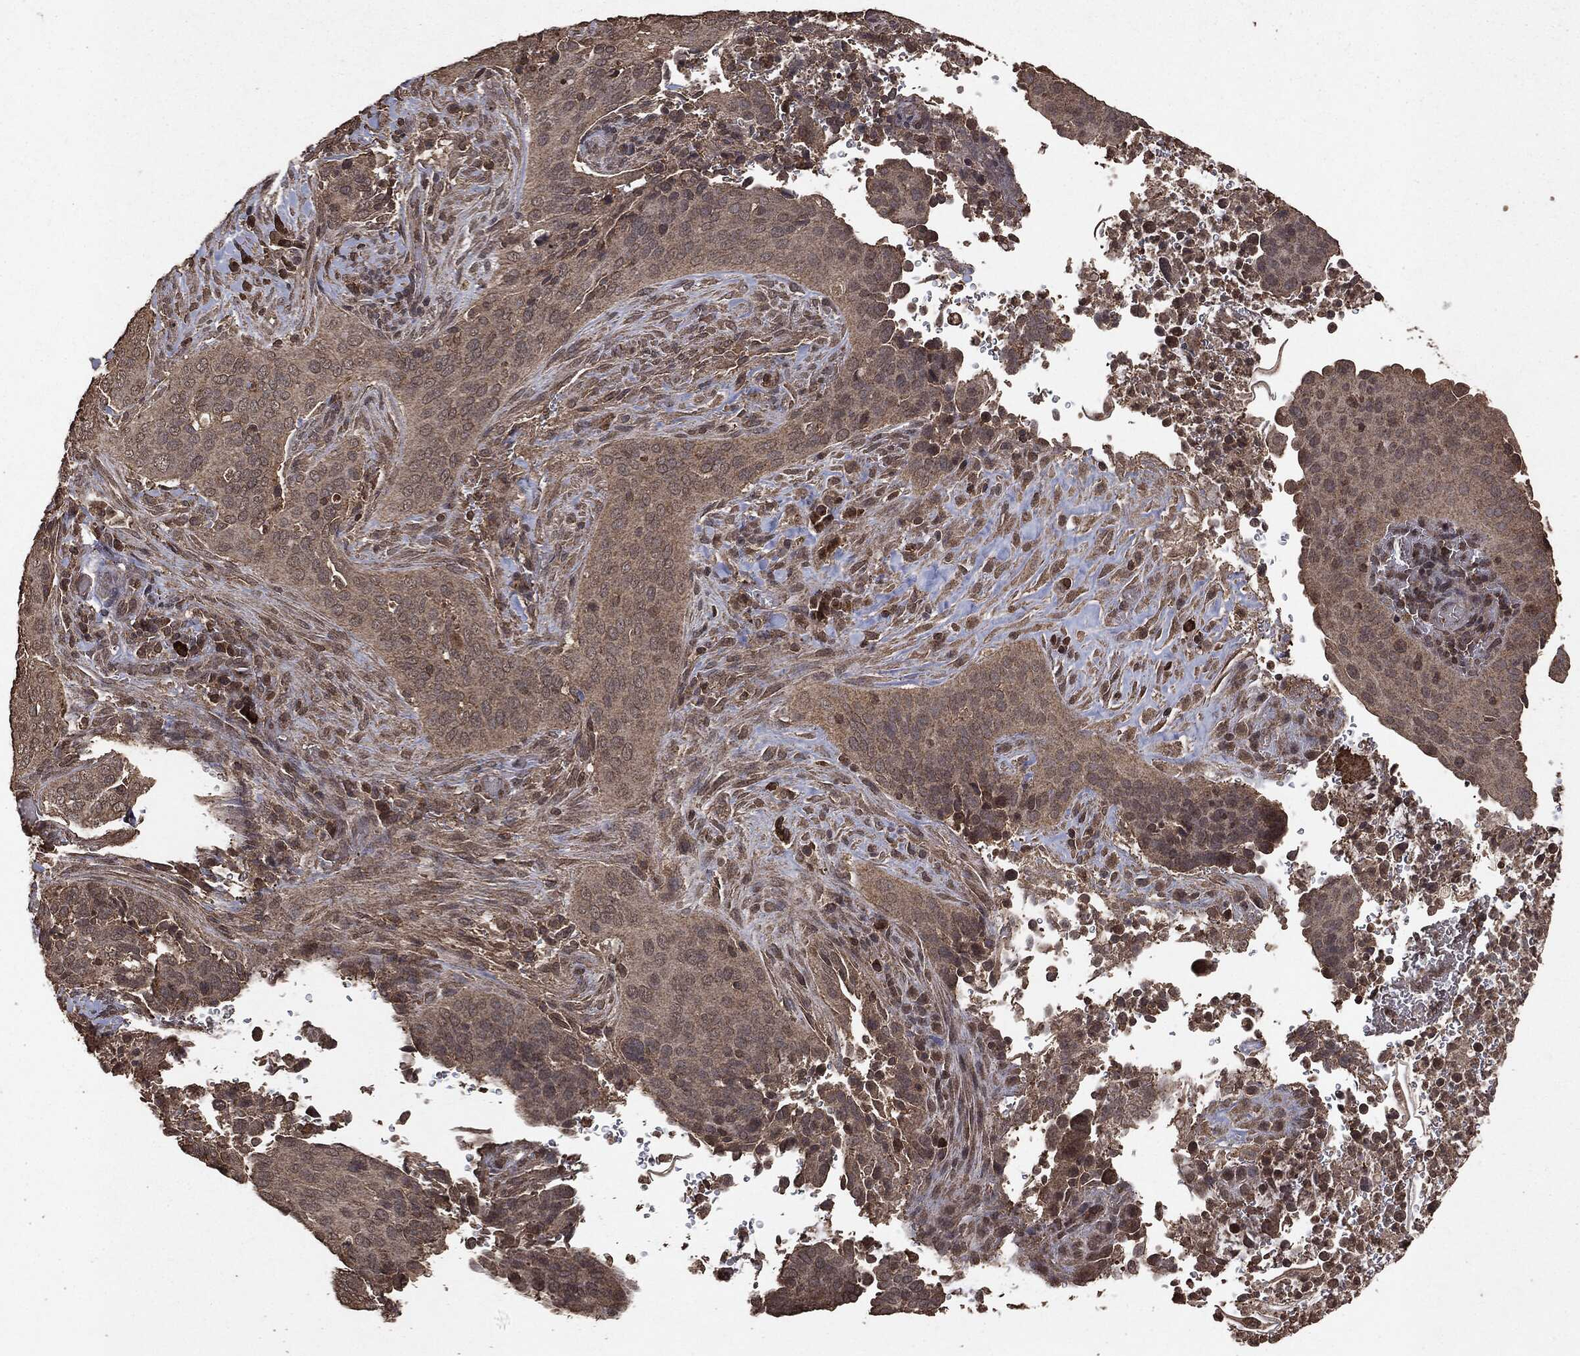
{"staining": {"intensity": "weak", "quantity": ">75%", "location": "cytoplasmic/membranous"}, "tissue": "cervical cancer", "cell_type": "Tumor cells", "image_type": "cancer", "snomed": [{"axis": "morphology", "description": "Squamous cell carcinoma, NOS"}, {"axis": "topography", "description": "Cervix"}], "caption": "A low amount of weak cytoplasmic/membranous staining is present in approximately >75% of tumor cells in cervical cancer tissue.", "gene": "NME1", "patient": {"sex": "female", "age": 38}}